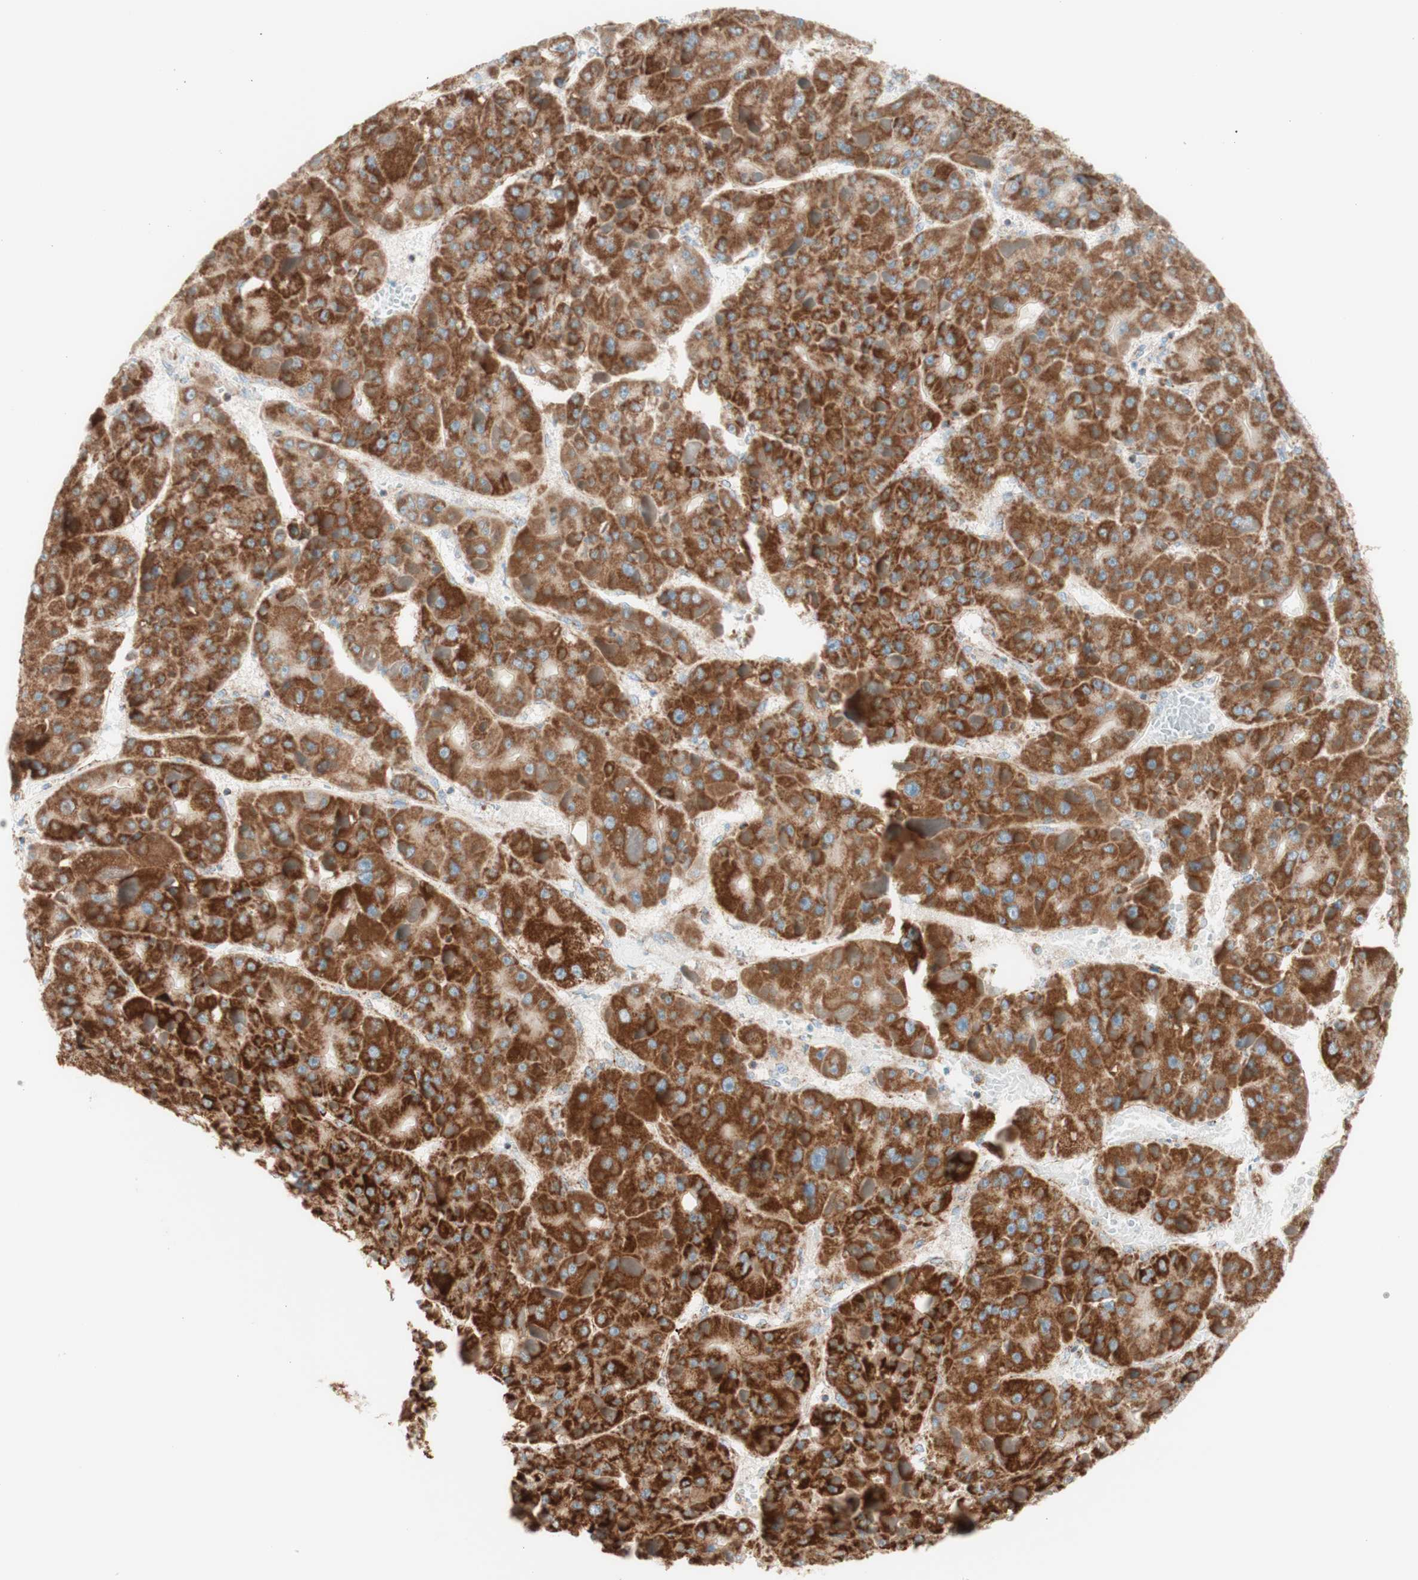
{"staining": {"intensity": "strong", "quantity": ">75%", "location": "cytoplasmic/membranous"}, "tissue": "liver cancer", "cell_type": "Tumor cells", "image_type": "cancer", "snomed": [{"axis": "morphology", "description": "Carcinoma, Hepatocellular, NOS"}, {"axis": "topography", "description": "Liver"}], "caption": "A high-resolution histopathology image shows IHC staining of liver cancer, which exhibits strong cytoplasmic/membranous positivity in about >75% of tumor cells.", "gene": "TOMM20", "patient": {"sex": "female", "age": 73}}